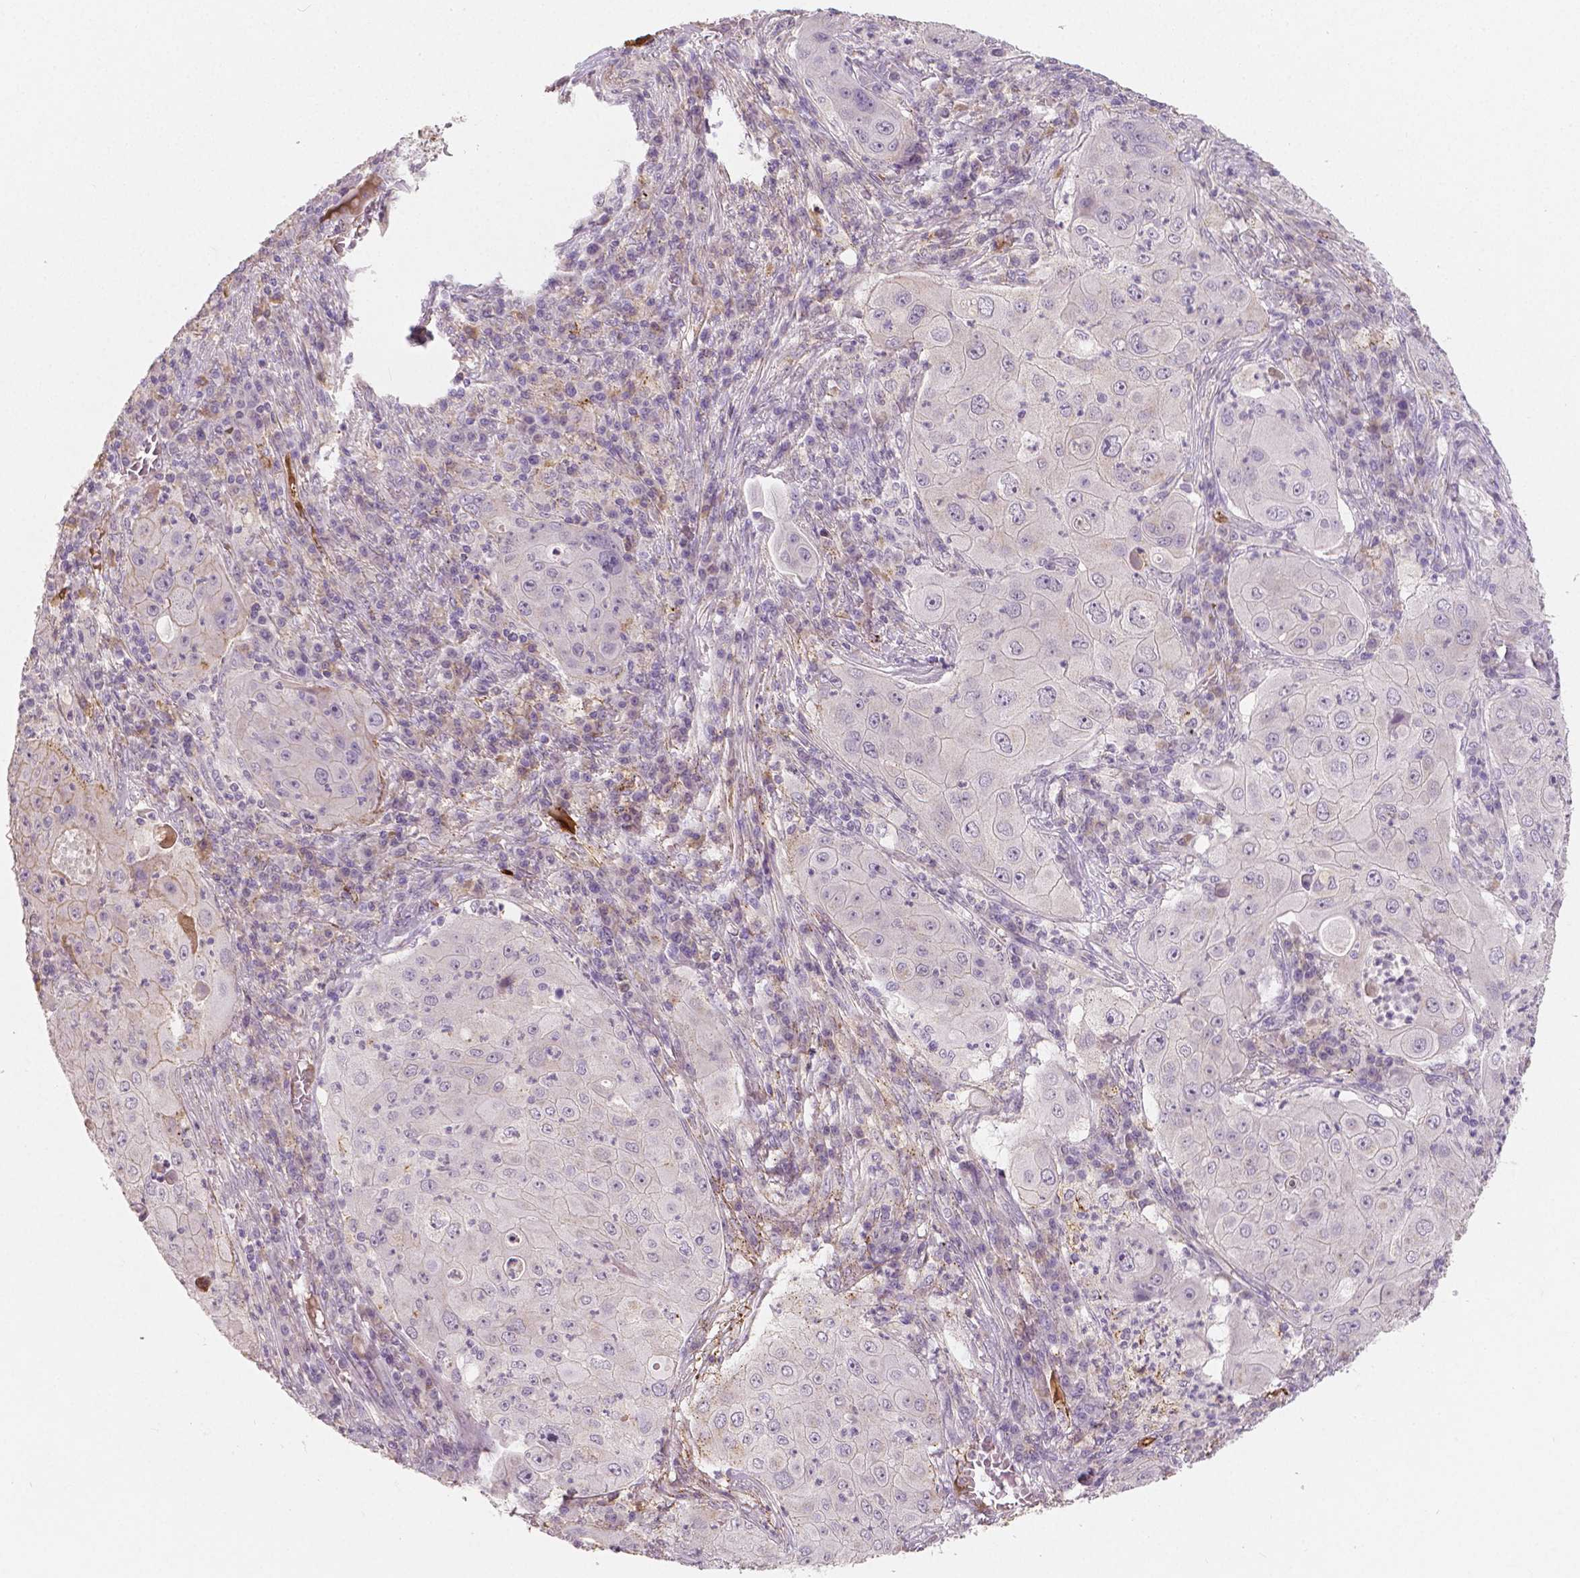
{"staining": {"intensity": "negative", "quantity": "none", "location": "none"}, "tissue": "lung cancer", "cell_type": "Tumor cells", "image_type": "cancer", "snomed": [{"axis": "morphology", "description": "Squamous cell carcinoma, NOS"}, {"axis": "topography", "description": "Lung"}], "caption": "Immunohistochemistry image of neoplastic tissue: human squamous cell carcinoma (lung) stained with DAB displays no significant protein expression in tumor cells.", "gene": "APOA4", "patient": {"sex": "female", "age": 59}}